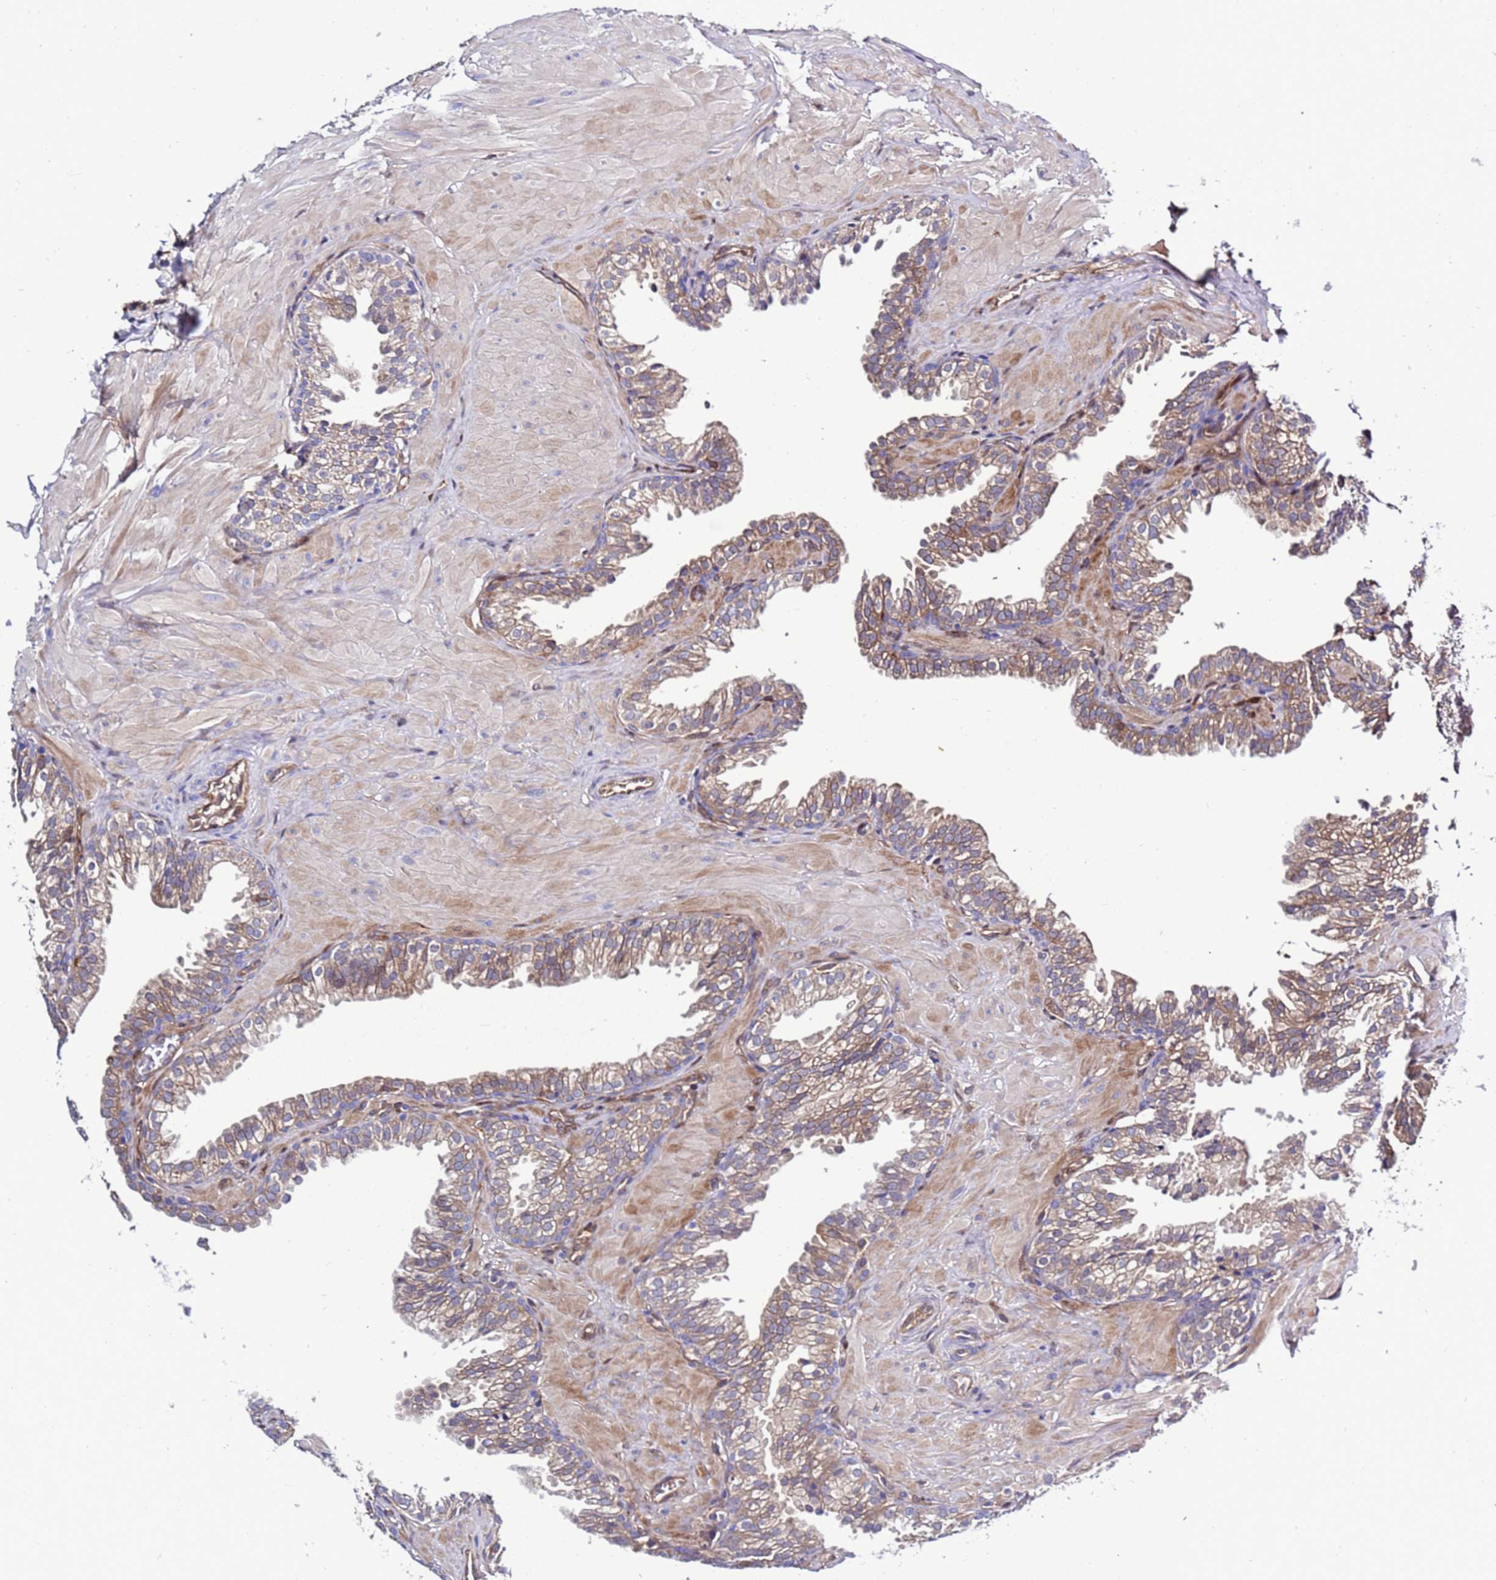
{"staining": {"intensity": "moderate", "quantity": "25%-75%", "location": "cytoplasmic/membranous"}, "tissue": "prostate", "cell_type": "Glandular cells", "image_type": "normal", "snomed": [{"axis": "morphology", "description": "Normal tissue, NOS"}, {"axis": "topography", "description": "Prostate"}, {"axis": "topography", "description": "Peripheral nerve tissue"}], "caption": "This image reveals benign prostate stained with IHC to label a protein in brown. The cytoplasmic/membranous of glandular cells show moderate positivity for the protein. Nuclei are counter-stained blue.", "gene": "FOXRED1", "patient": {"sex": "male", "age": 55}}